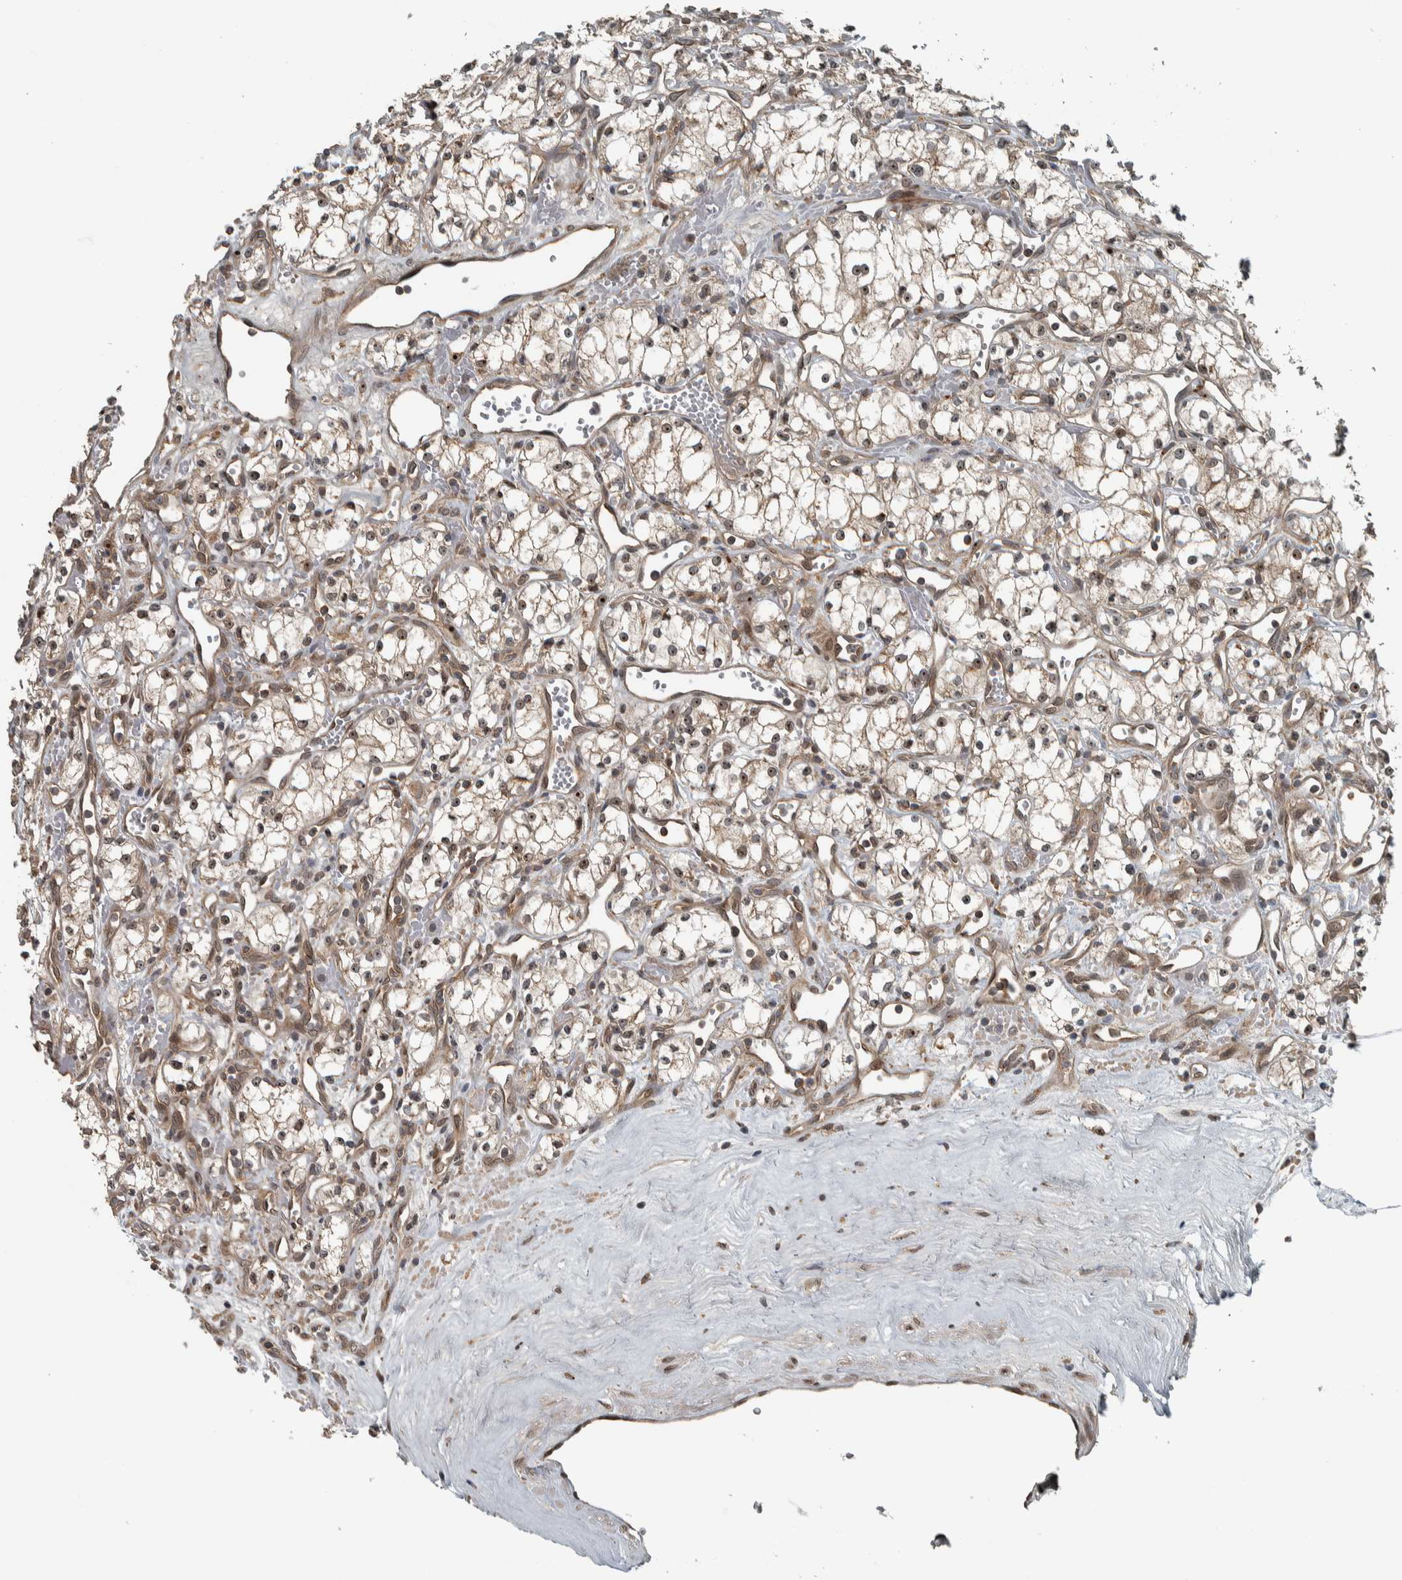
{"staining": {"intensity": "weak", "quantity": ">75%", "location": "cytoplasmic/membranous,nuclear"}, "tissue": "renal cancer", "cell_type": "Tumor cells", "image_type": "cancer", "snomed": [{"axis": "morphology", "description": "Adenocarcinoma, NOS"}, {"axis": "topography", "description": "Kidney"}], "caption": "DAB (3,3'-diaminobenzidine) immunohistochemical staining of human renal cancer exhibits weak cytoplasmic/membranous and nuclear protein positivity in about >75% of tumor cells.", "gene": "XPO5", "patient": {"sex": "male", "age": 59}}